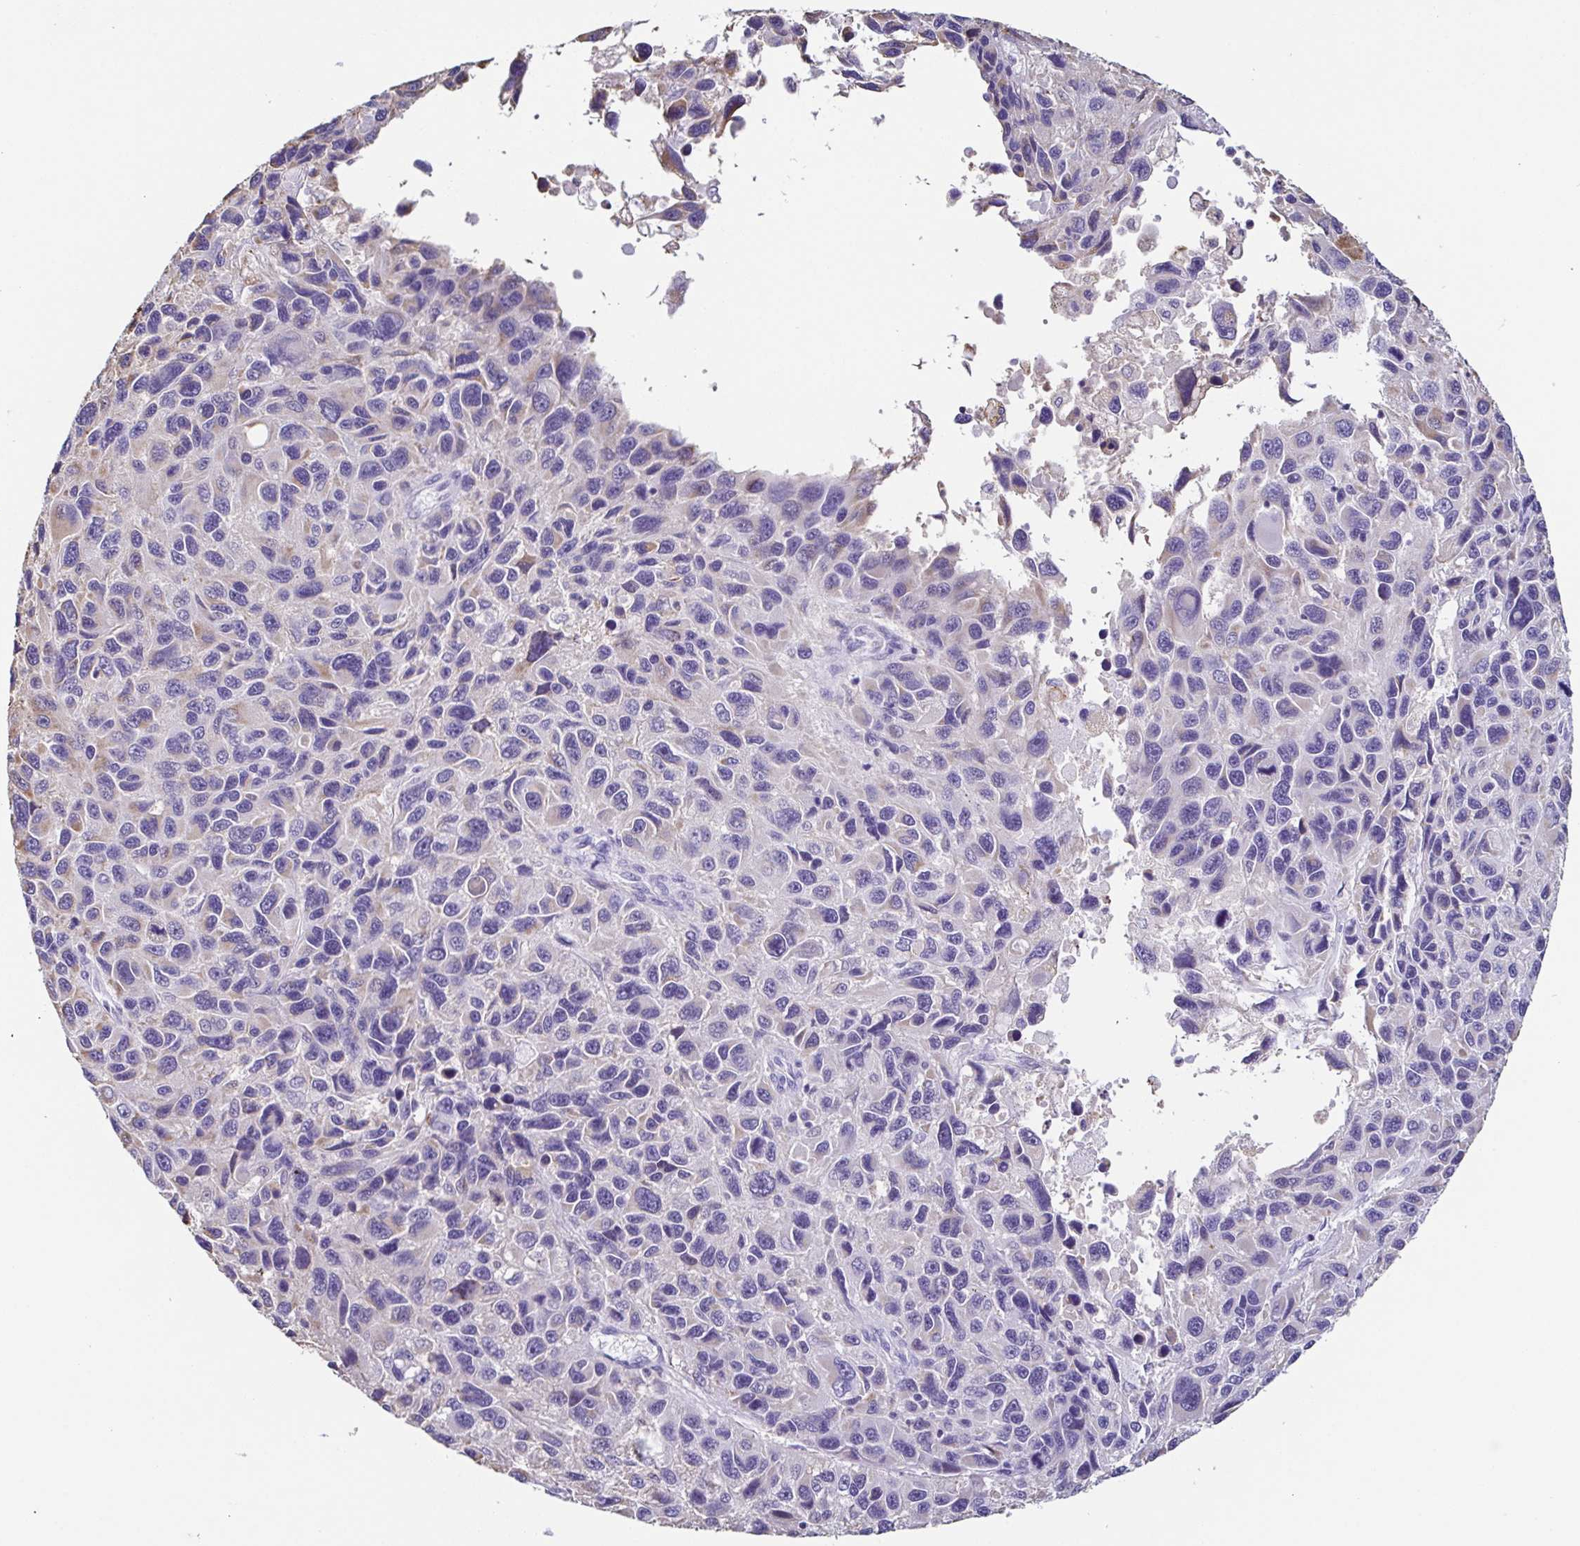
{"staining": {"intensity": "negative", "quantity": "none", "location": "none"}, "tissue": "melanoma", "cell_type": "Tumor cells", "image_type": "cancer", "snomed": [{"axis": "morphology", "description": "Malignant melanoma, NOS"}, {"axis": "topography", "description": "Skin"}], "caption": "A high-resolution micrograph shows immunohistochemistry (IHC) staining of melanoma, which reveals no significant positivity in tumor cells.", "gene": "ANXA10", "patient": {"sex": "male", "age": 53}}